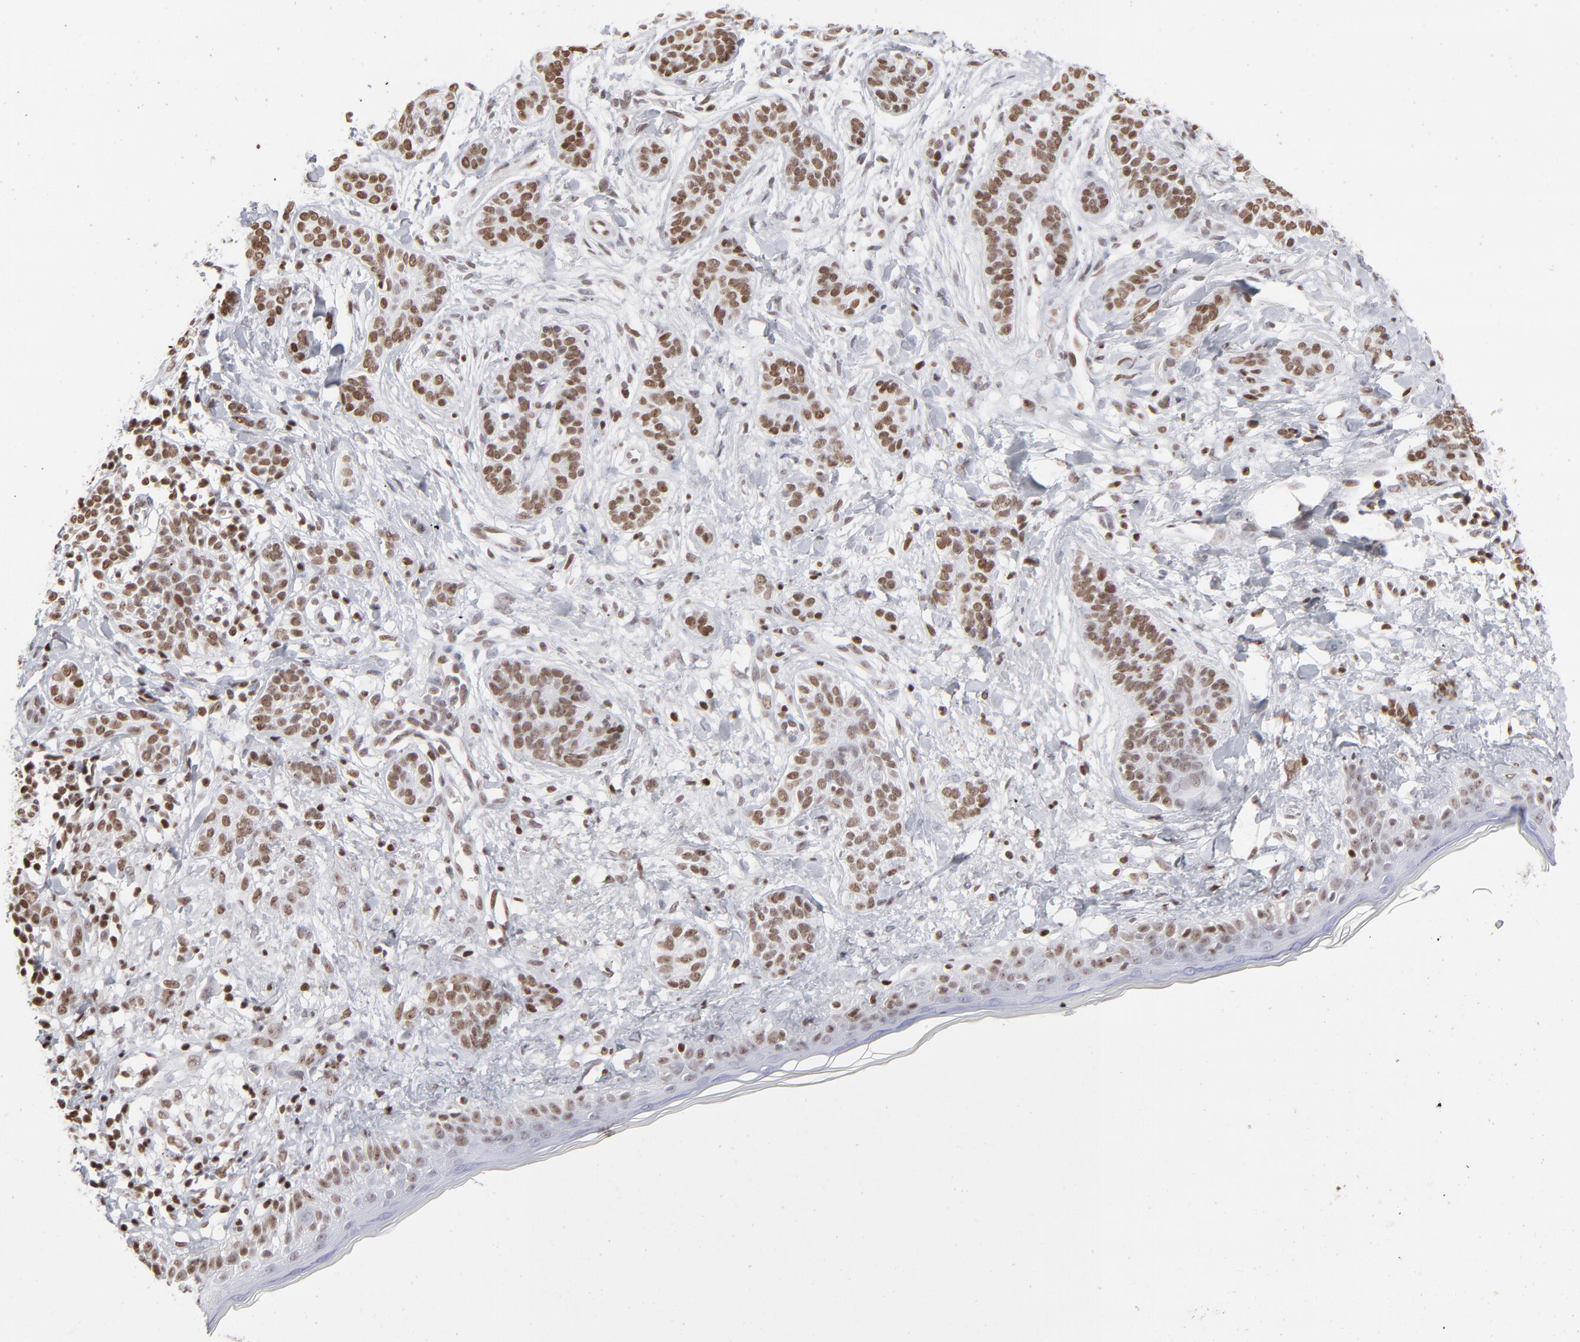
{"staining": {"intensity": "strong", "quantity": ">75%", "location": "nuclear"}, "tissue": "skin cancer", "cell_type": "Tumor cells", "image_type": "cancer", "snomed": [{"axis": "morphology", "description": "Normal tissue, NOS"}, {"axis": "morphology", "description": "Basal cell carcinoma"}, {"axis": "topography", "description": "Skin"}], "caption": "This micrograph displays immunohistochemistry staining of skin basal cell carcinoma, with high strong nuclear staining in about >75% of tumor cells.", "gene": "PARP1", "patient": {"sex": "male", "age": 63}}